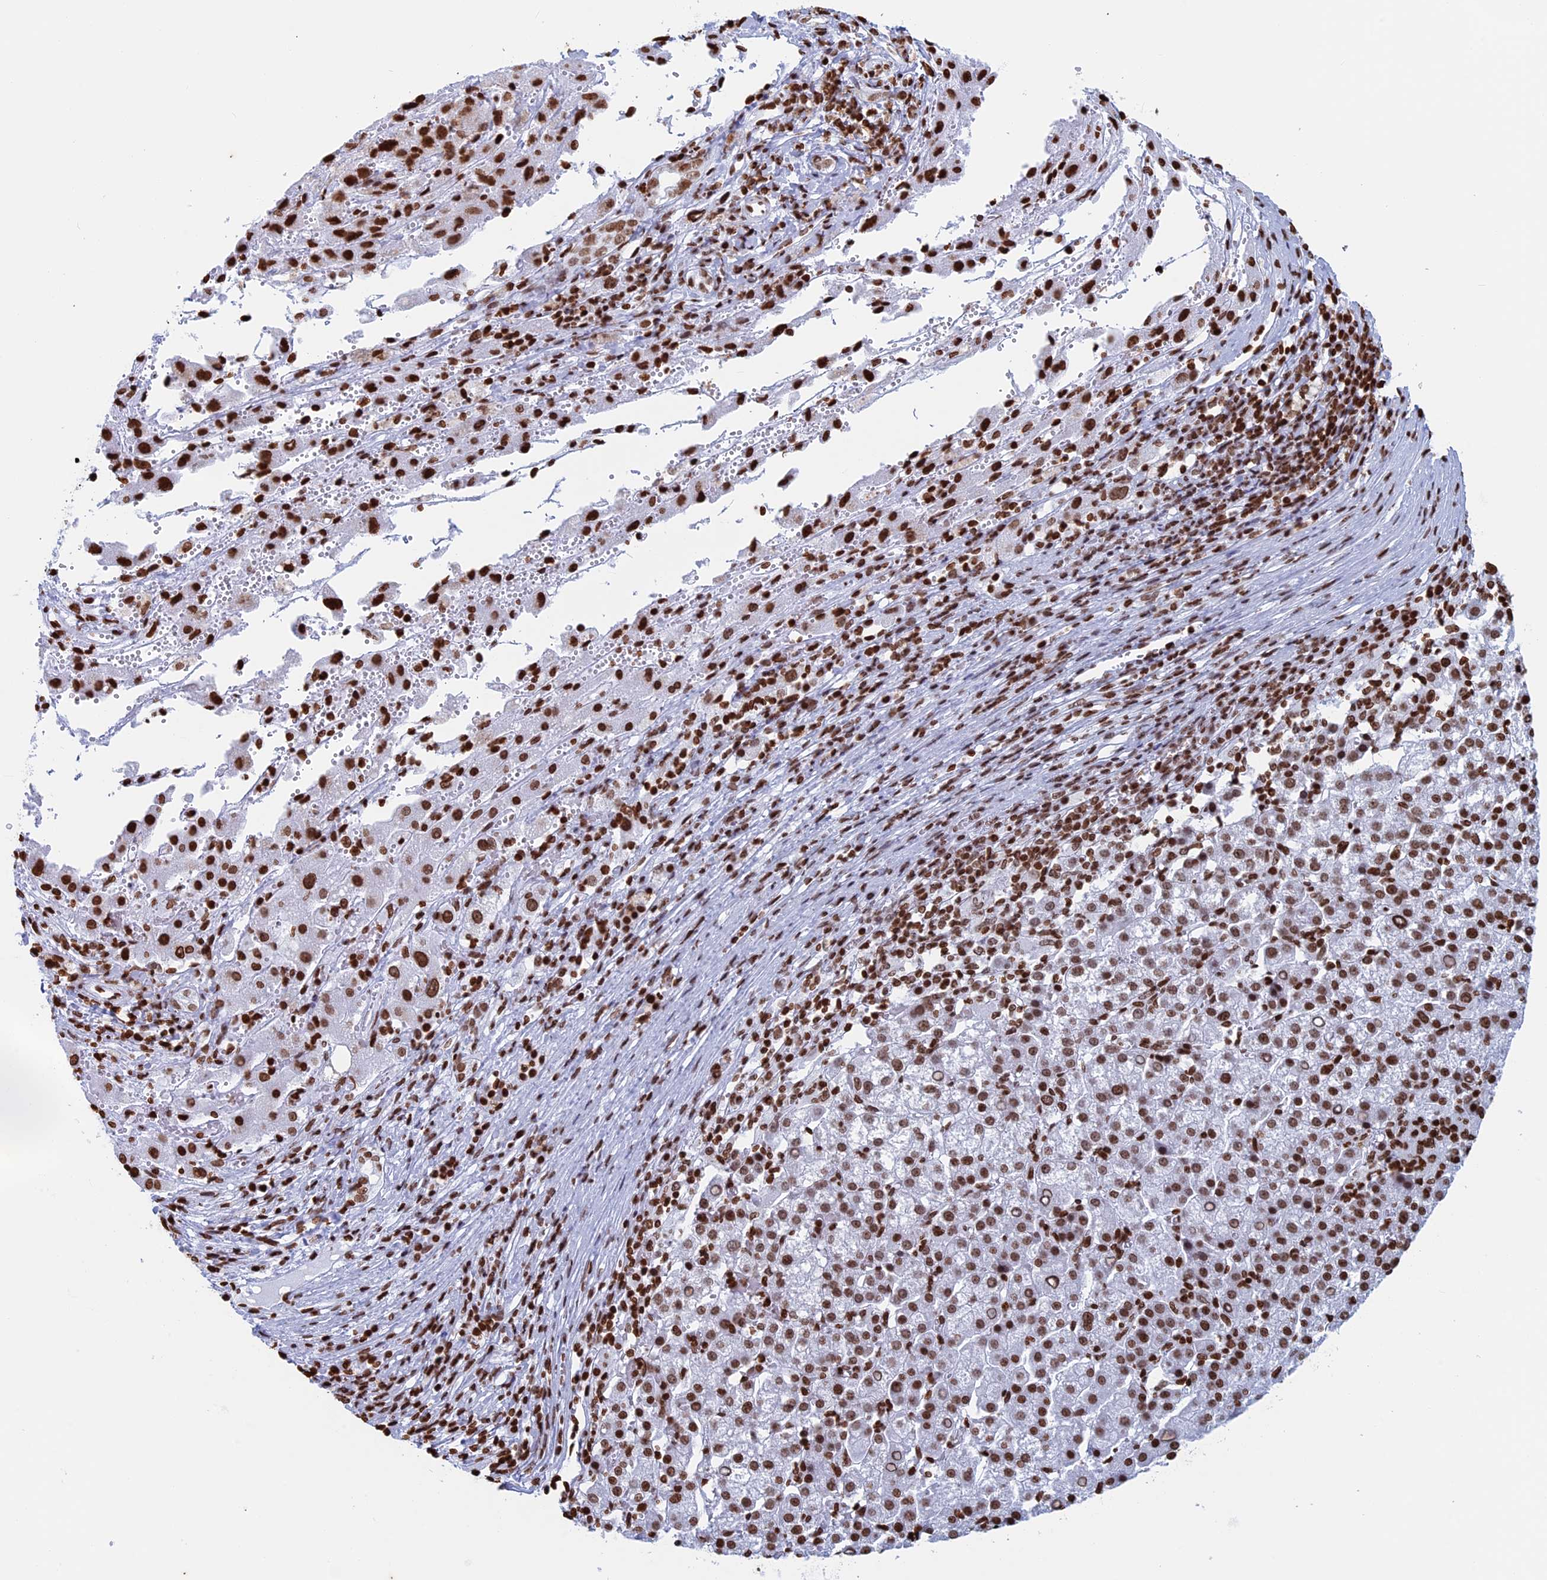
{"staining": {"intensity": "moderate", "quantity": ">75%", "location": "nuclear"}, "tissue": "liver cancer", "cell_type": "Tumor cells", "image_type": "cancer", "snomed": [{"axis": "morphology", "description": "Carcinoma, Hepatocellular, NOS"}, {"axis": "topography", "description": "Liver"}], "caption": "IHC micrograph of neoplastic tissue: hepatocellular carcinoma (liver) stained using immunohistochemistry displays medium levels of moderate protein expression localized specifically in the nuclear of tumor cells, appearing as a nuclear brown color.", "gene": "APOBEC3A", "patient": {"sex": "female", "age": 58}}